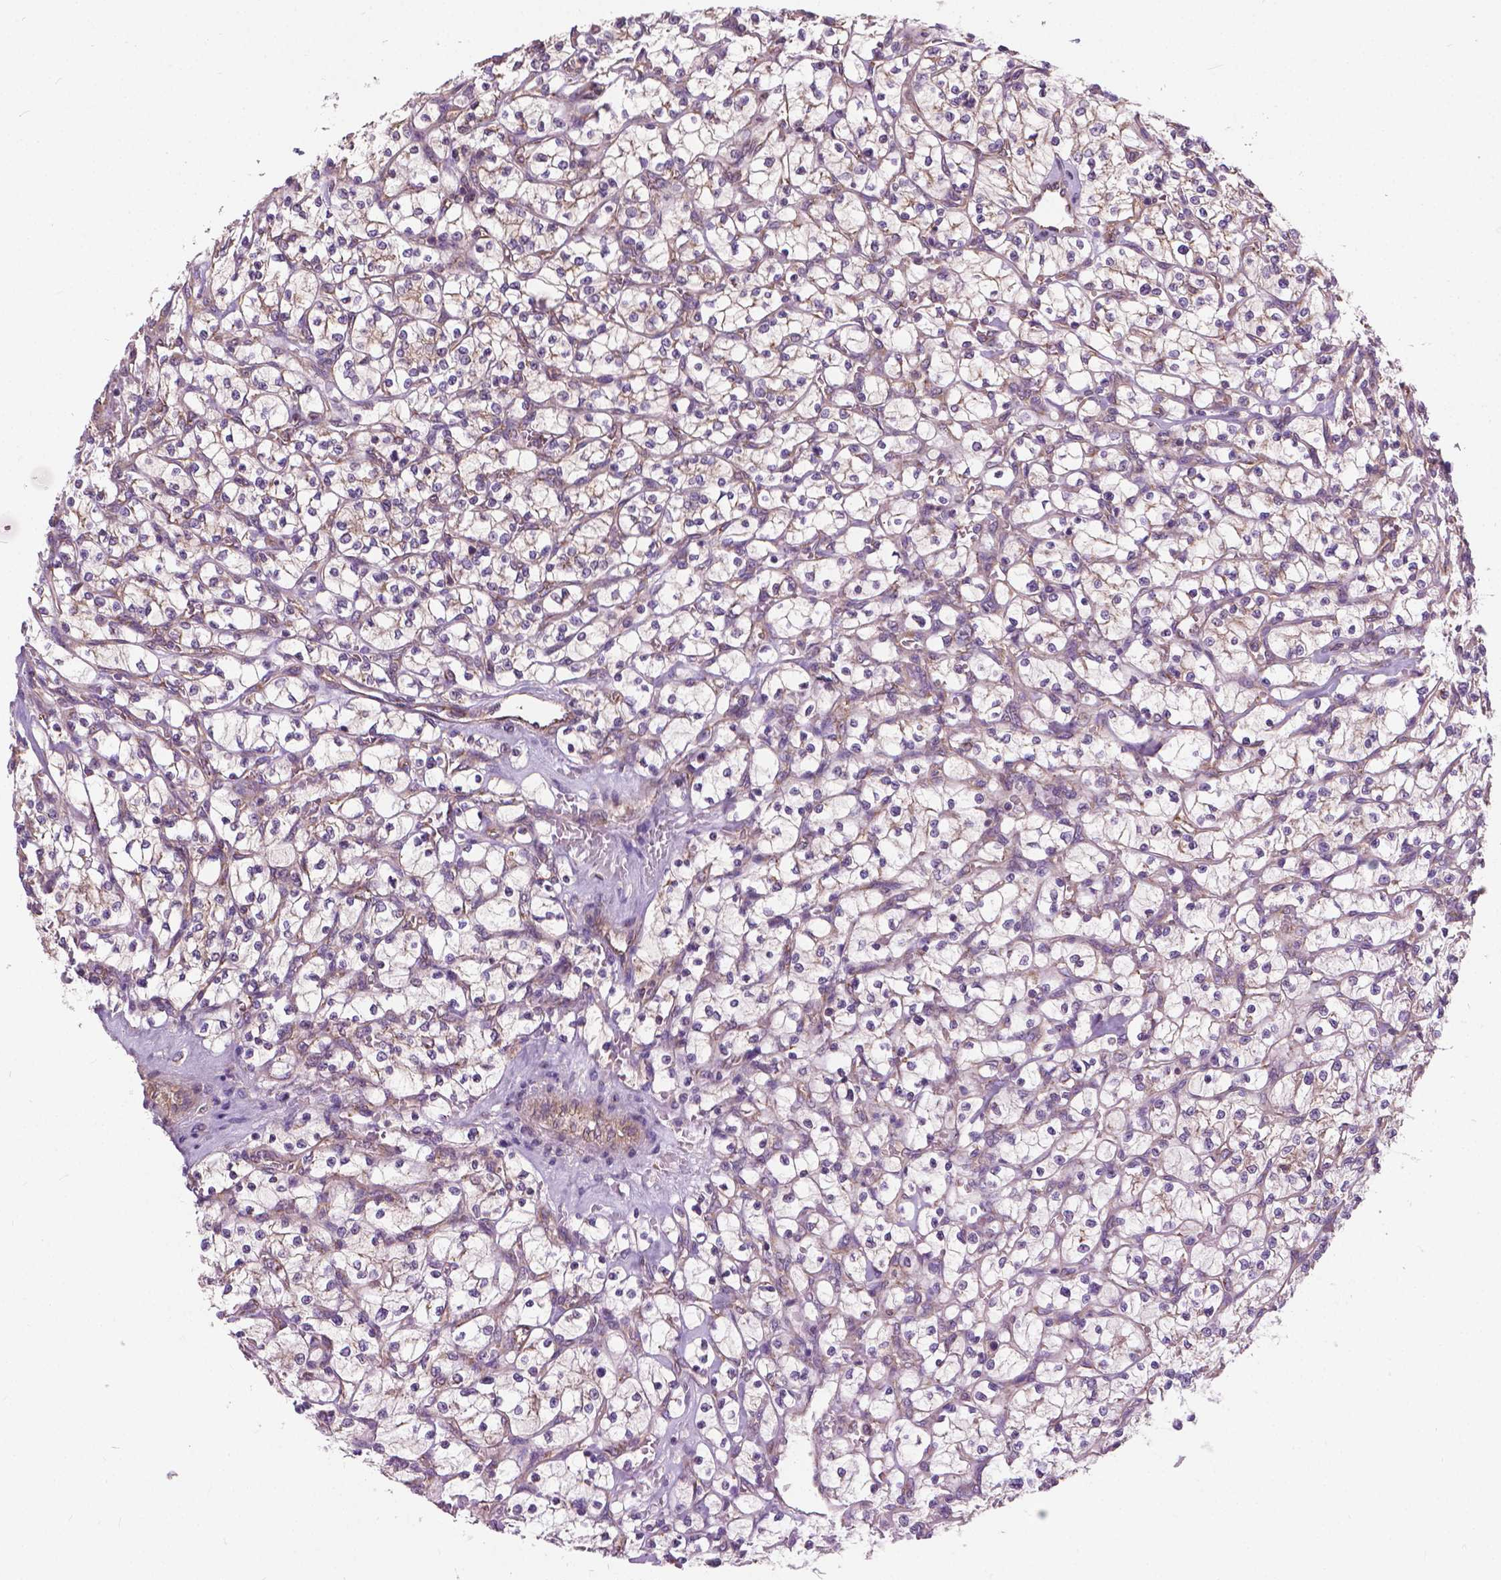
{"staining": {"intensity": "weak", "quantity": "25%-75%", "location": "cytoplasmic/membranous"}, "tissue": "renal cancer", "cell_type": "Tumor cells", "image_type": "cancer", "snomed": [{"axis": "morphology", "description": "Adenocarcinoma, NOS"}, {"axis": "topography", "description": "Kidney"}], "caption": "A photomicrograph showing weak cytoplasmic/membranous staining in approximately 25%-75% of tumor cells in renal cancer, as visualized by brown immunohistochemical staining.", "gene": "MZT1", "patient": {"sex": "female", "age": 64}}